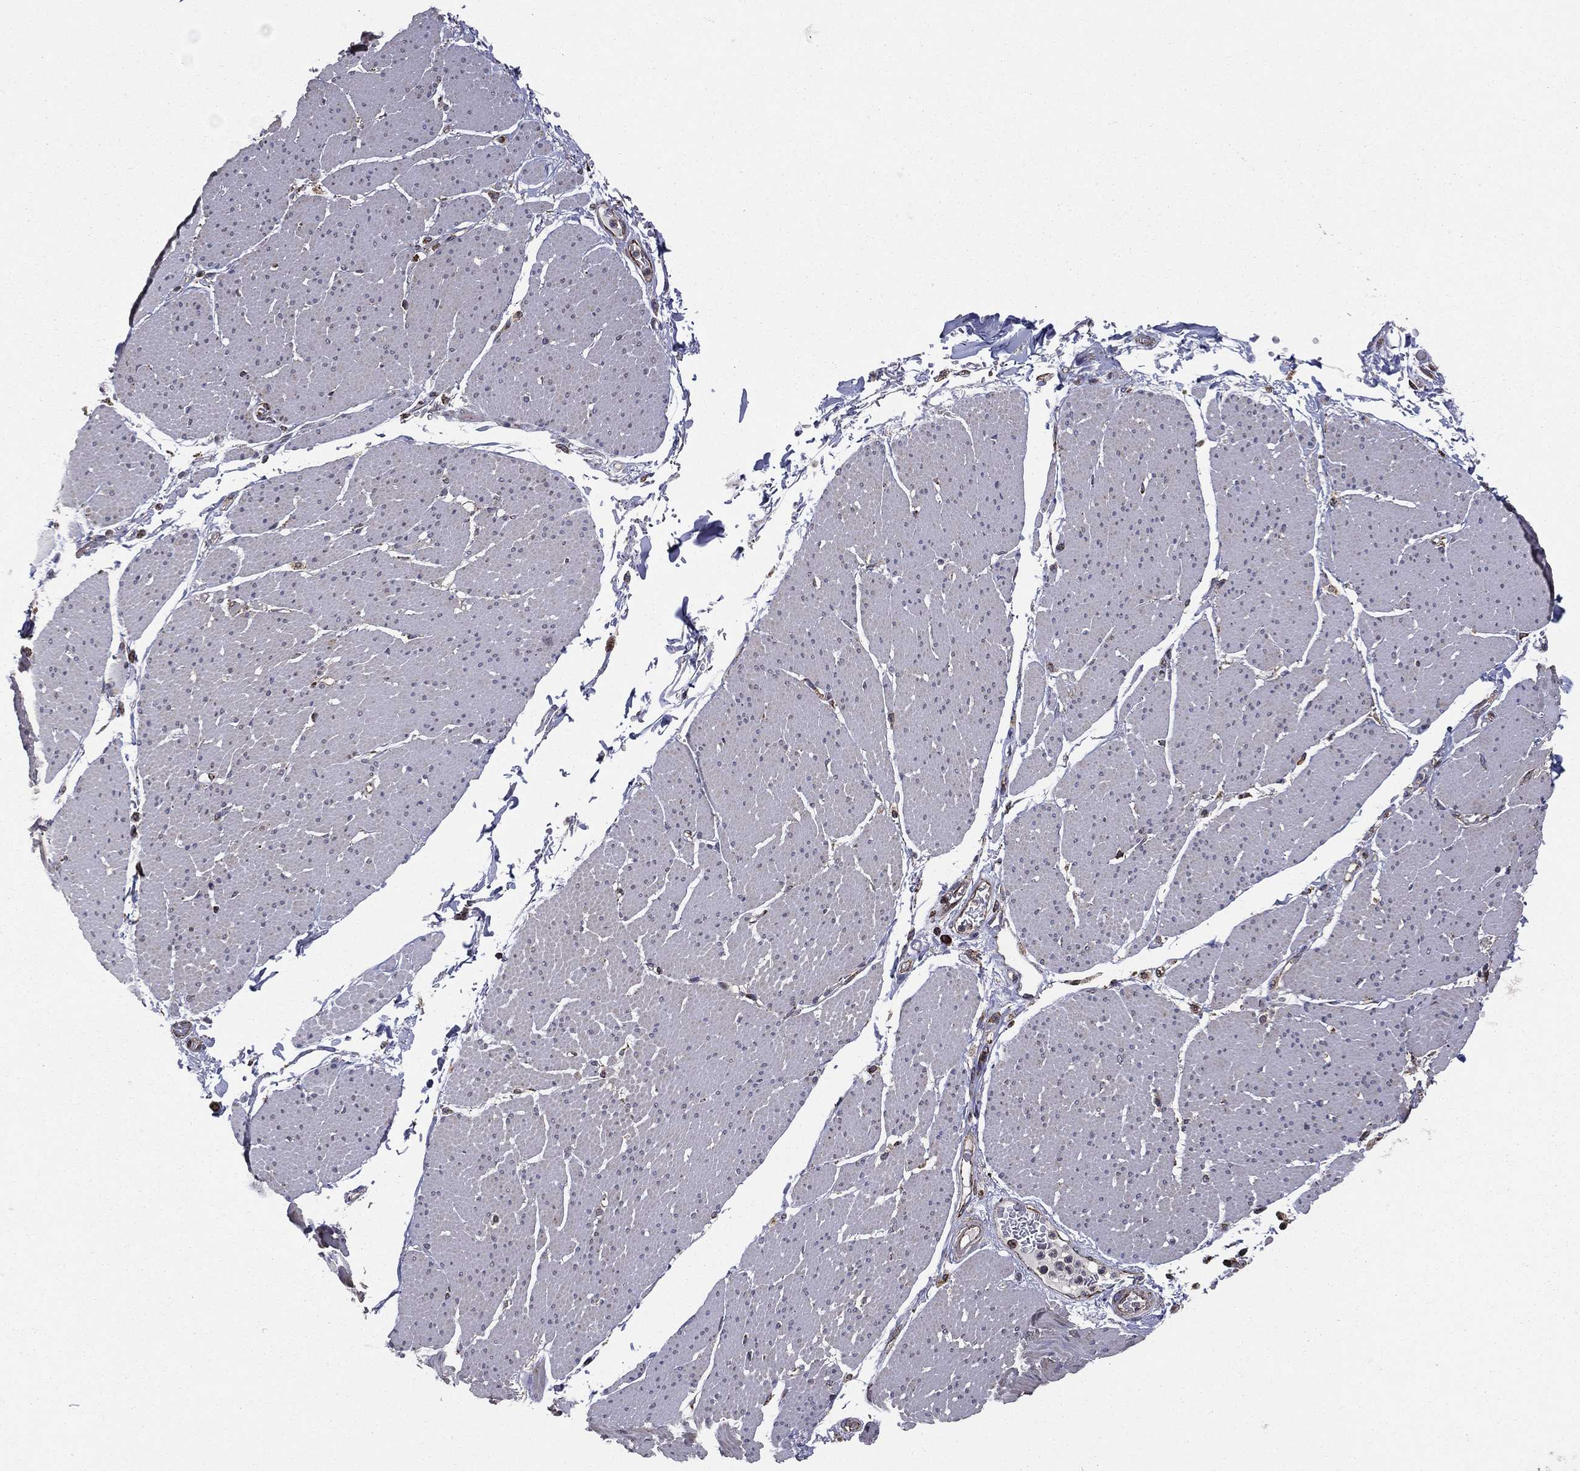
{"staining": {"intensity": "negative", "quantity": "none", "location": "none"}, "tissue": "smooth muscle", "cell_type": "Smooth muscle cells", "image_type": "normal", "snomed": [{"axis": "morphology", "description": "Normal tissue, NOS"}, {"axis": "topography", "description": "Smooth muscle"}, {"axis": "topography", "description": "Anal"}], "caption": "DAB (3,3'-diaminobenzidine) immunohistochemical staining of unremarkable smooth muscle reveals no significant expression in smooth muscle cells.", "gene": "ENSG00000288684", "patient": {"sex": "male", "age": 83}}